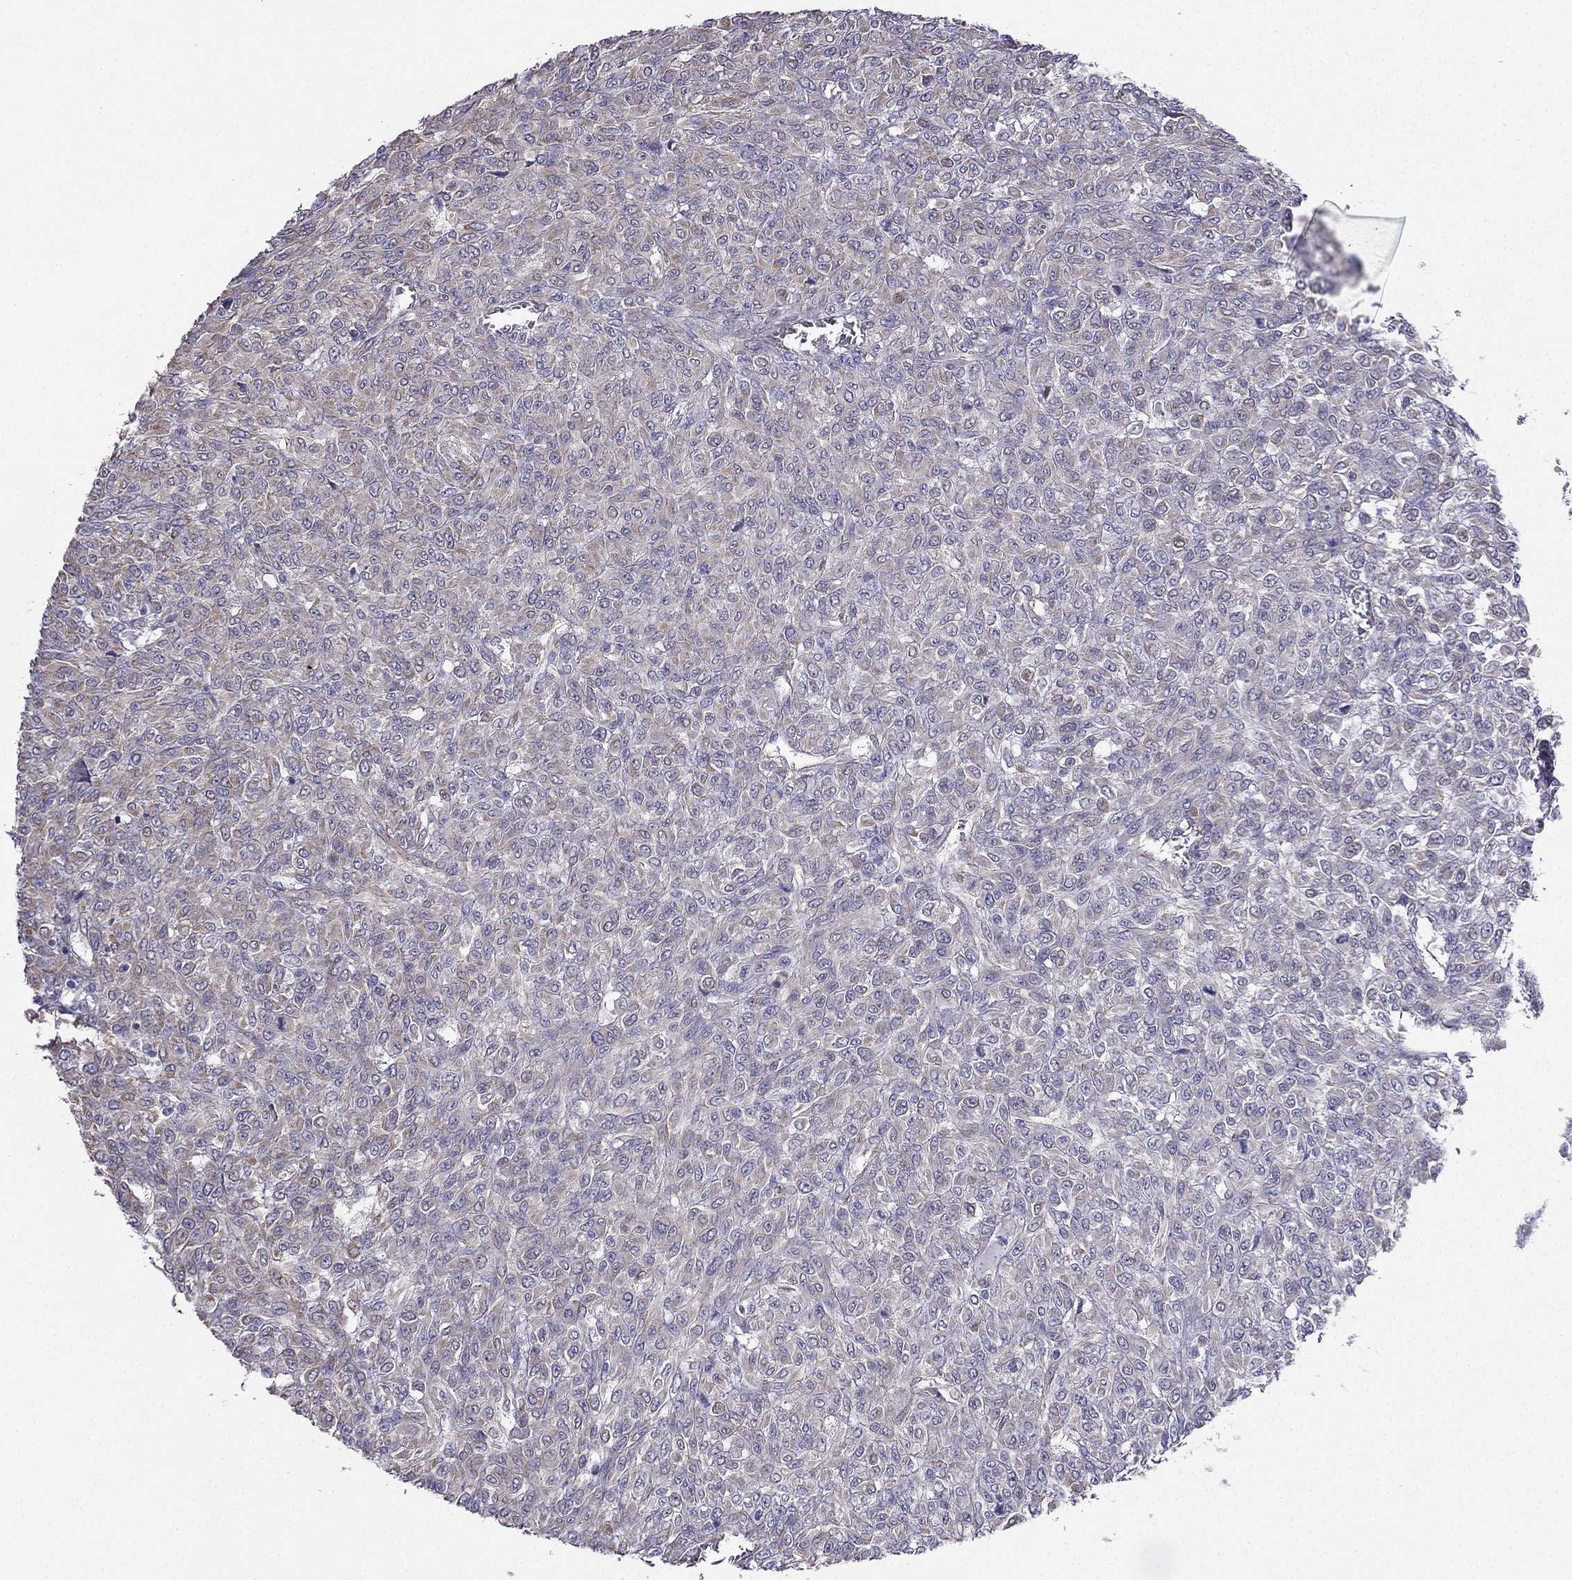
{"staining": {"intensity": "weak", "quantity": ">75%", "location": "cytoplasmic/membranous"}, "tissue": "renal cancer", "cell_type": "Tumor cells", "image_type": "cancer", "snomed": [{"axis": "morphology", "description": "Adenocarcinoma, NOS"}, {"axis": "topography", "description": "Kidney"}], "caption": "Renal cancer (adenocarcinoma) stained for a protein (brown) demonstrates weak cytoplasmic/membranous positive positivity in about >75% of tumor cells.", "gene": "ENOX1", "patient": {"sex": "male", "age": 58}}